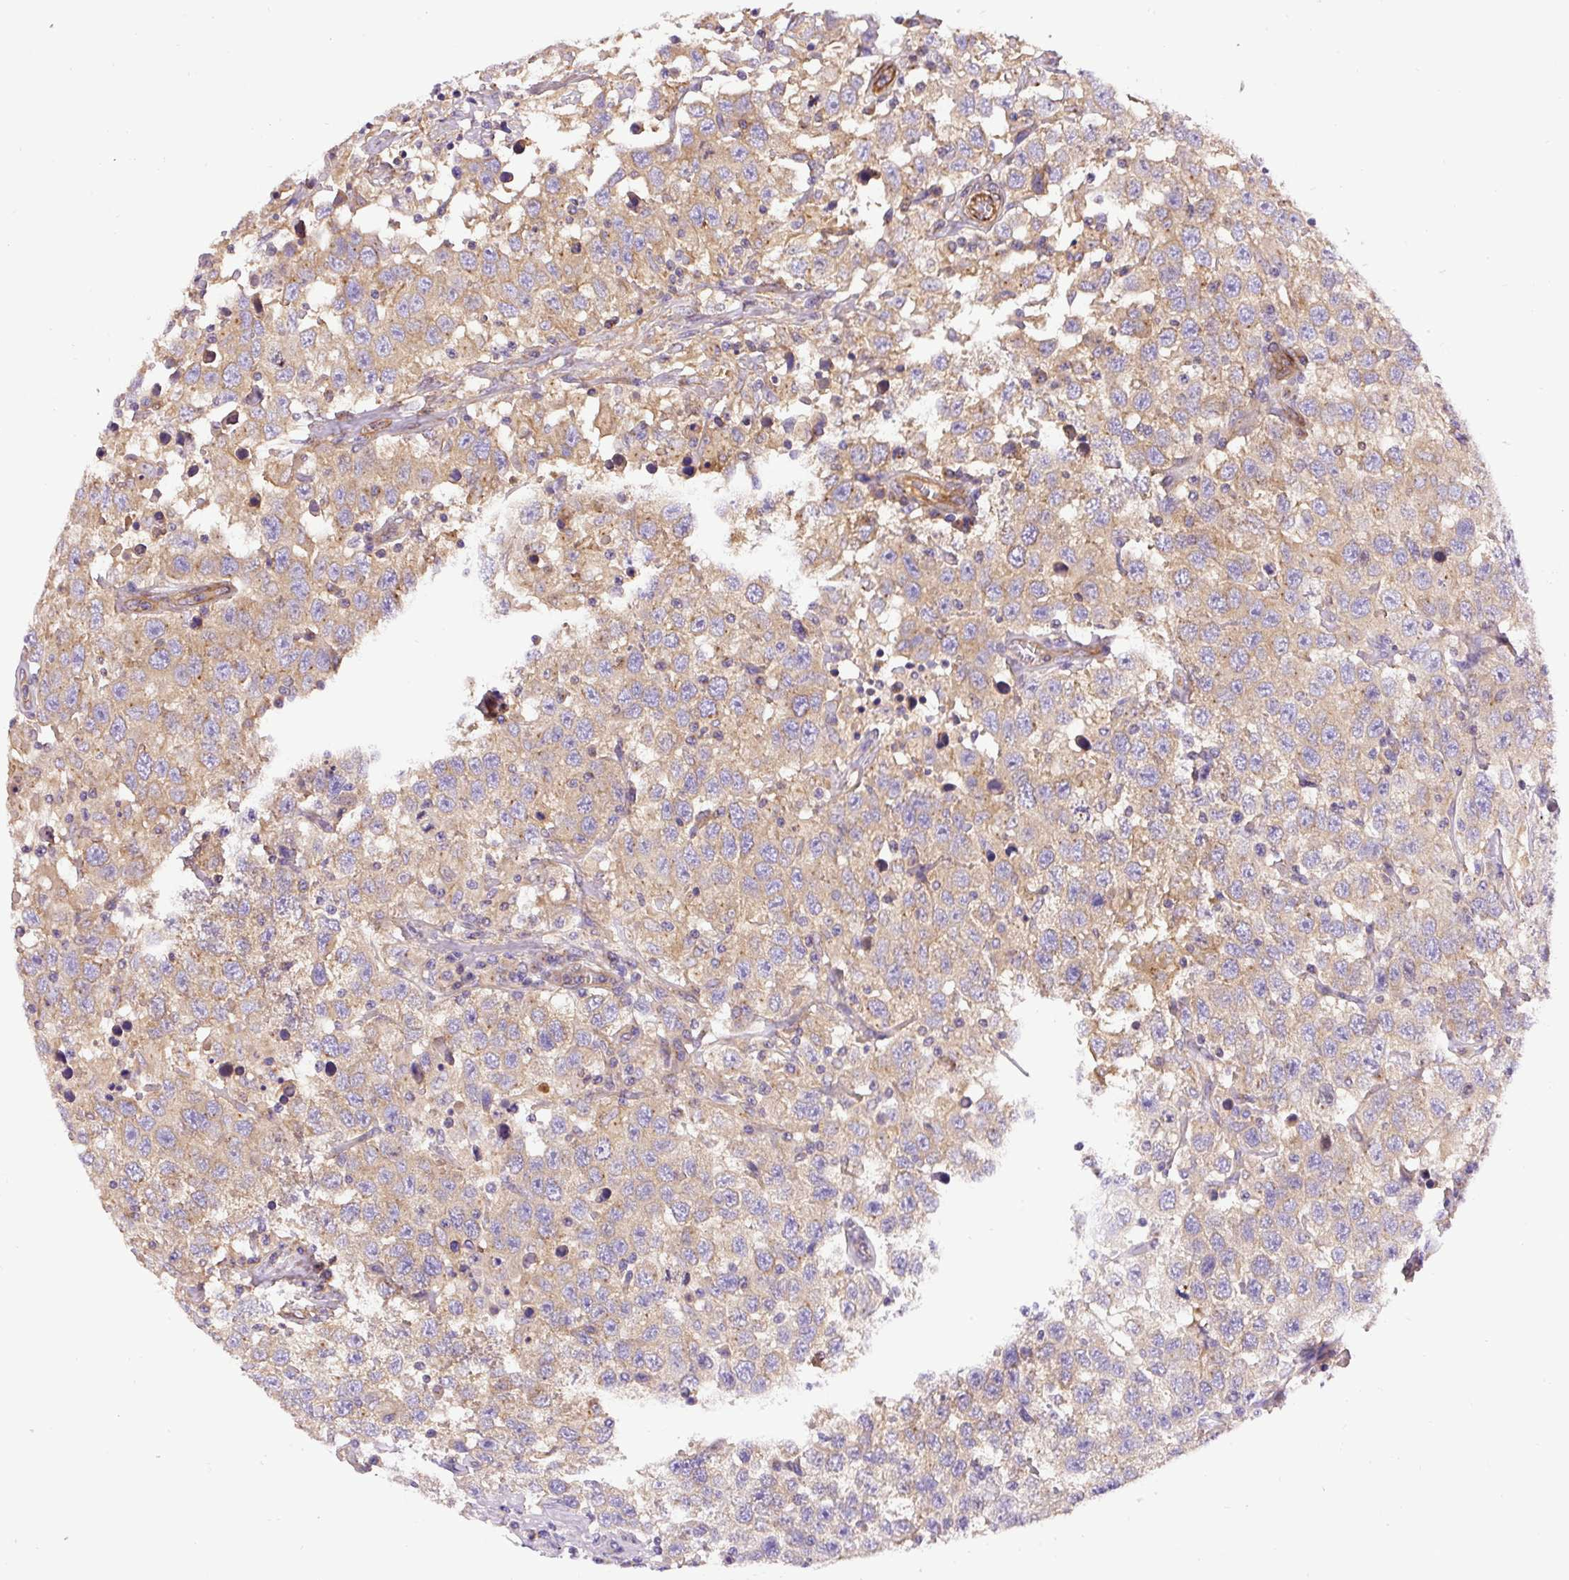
{"staining": {"intensity": "weak", "quantity": "25%-75%", "location": "cytoplasmic/membranous"}, "tissue": "testis cancer", "cell_type": "Tumor cells", "image_type": "cancer", "snomed": [{"axis": "morphology", "description": "Seminoma, NOS"}, {"axis": "topography", "description": "Testis"}], "caption": "Immunohistochemistry photomicrograph of neoplastic tissue: testis cancer (seminoma) stained using immunohistochemistry (IHC) reveals low levels of weak protein expression localized specifically in the cytoplasmic/membranous of tumor cells, appearing as a cytoplasmic/membranous brown color.", "gene": "DCTN1", "patient": {"sex": "male", "age": 41}}